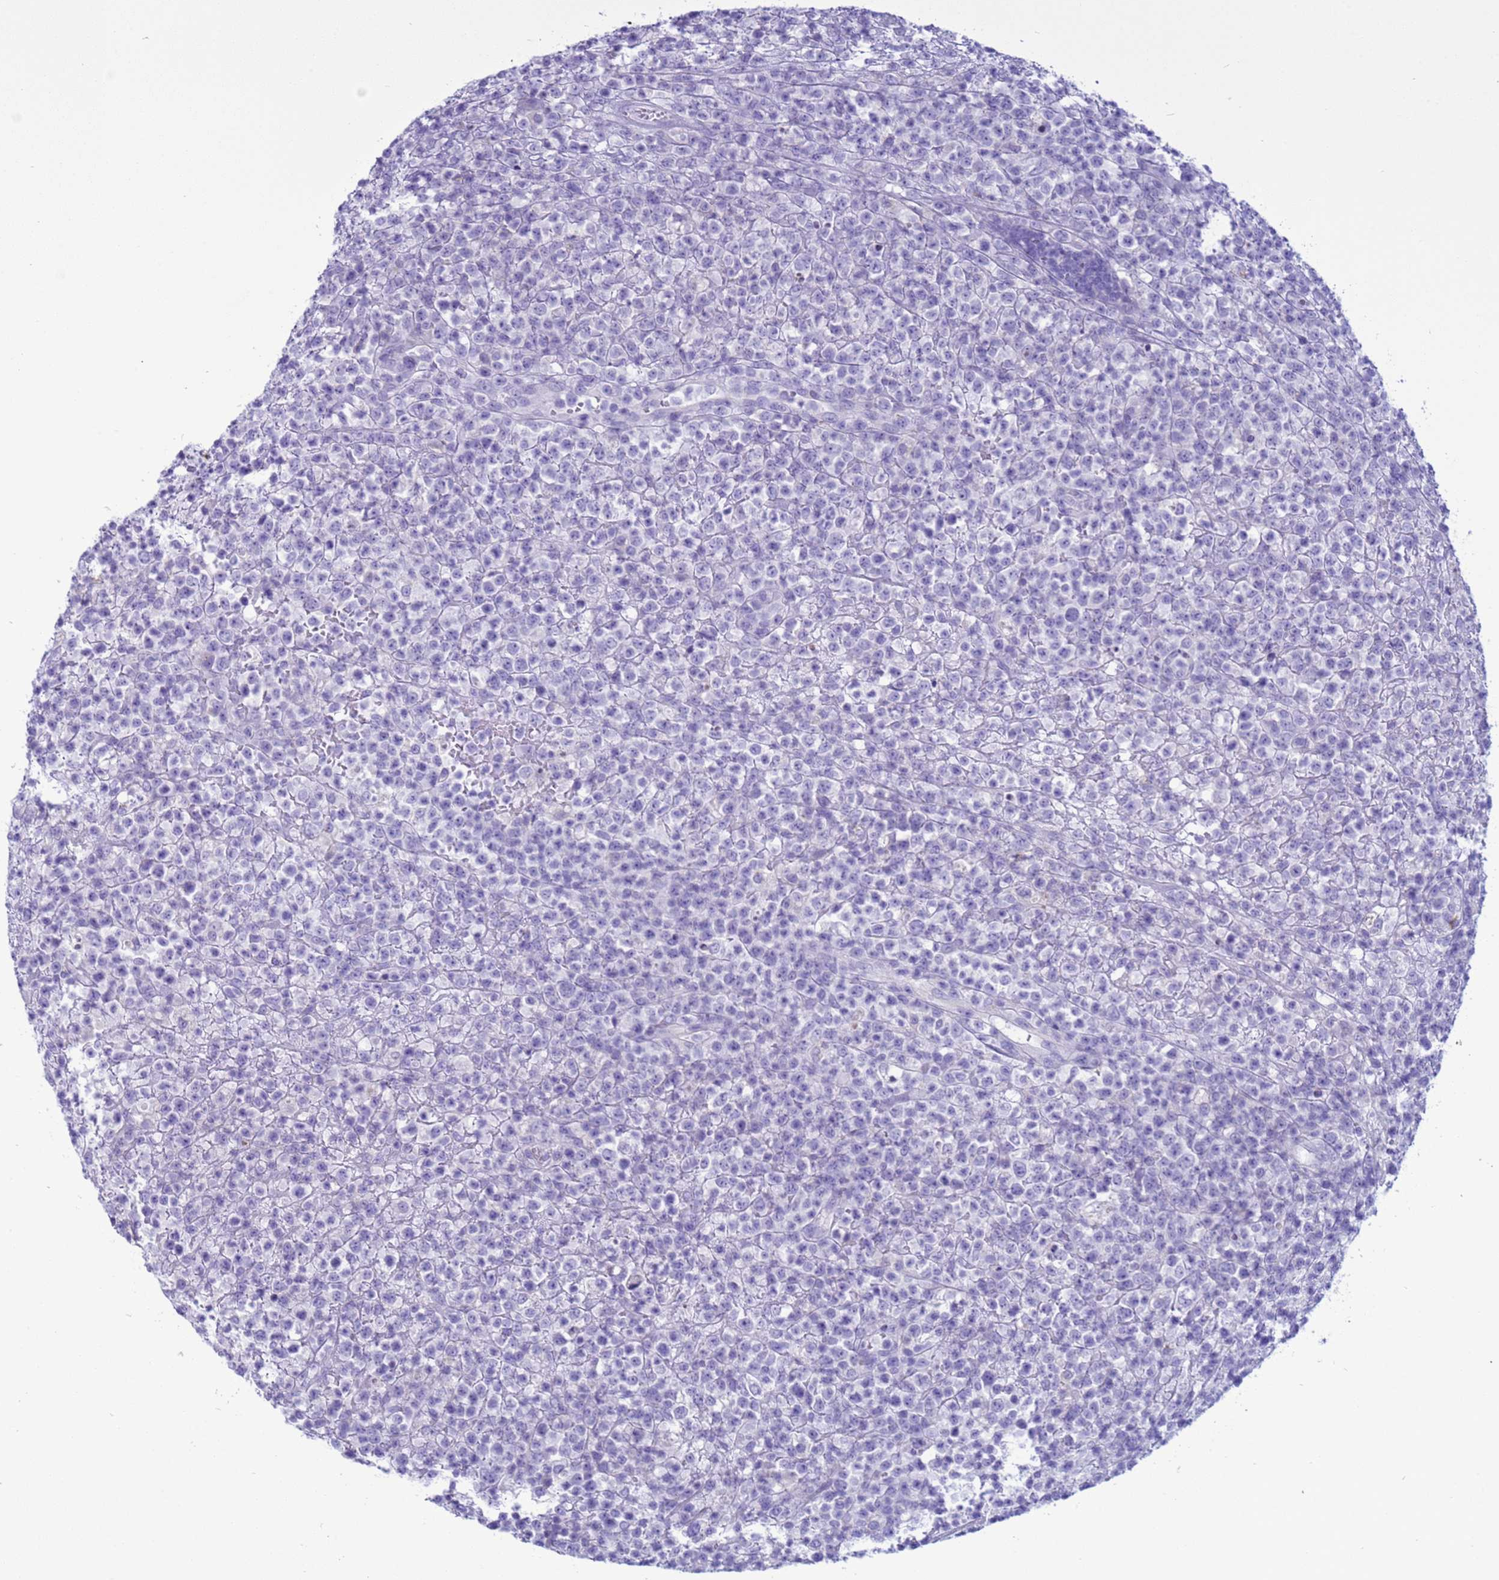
{"staining": {"intensity": "negative", "quantity": "none", "location": "none"}, "tissue": "lymphoma", "cell_type": "Tumor cells", "image_type": "cancer", "snomed": [{"axis": "morphology", "description": "Malignant lymphoma, non-Hodgkin's type, High grade"}, {"axis": "topography", "description": "Colon"}], "caption": "DAB immunohistochemical staining of human malignant lymphoma, non-Hodgkin's type (high-grade) demonstrates no significant expression in tumor cells.", "gene": "CST4", "patient": {"sex": "female", "age": 53}}